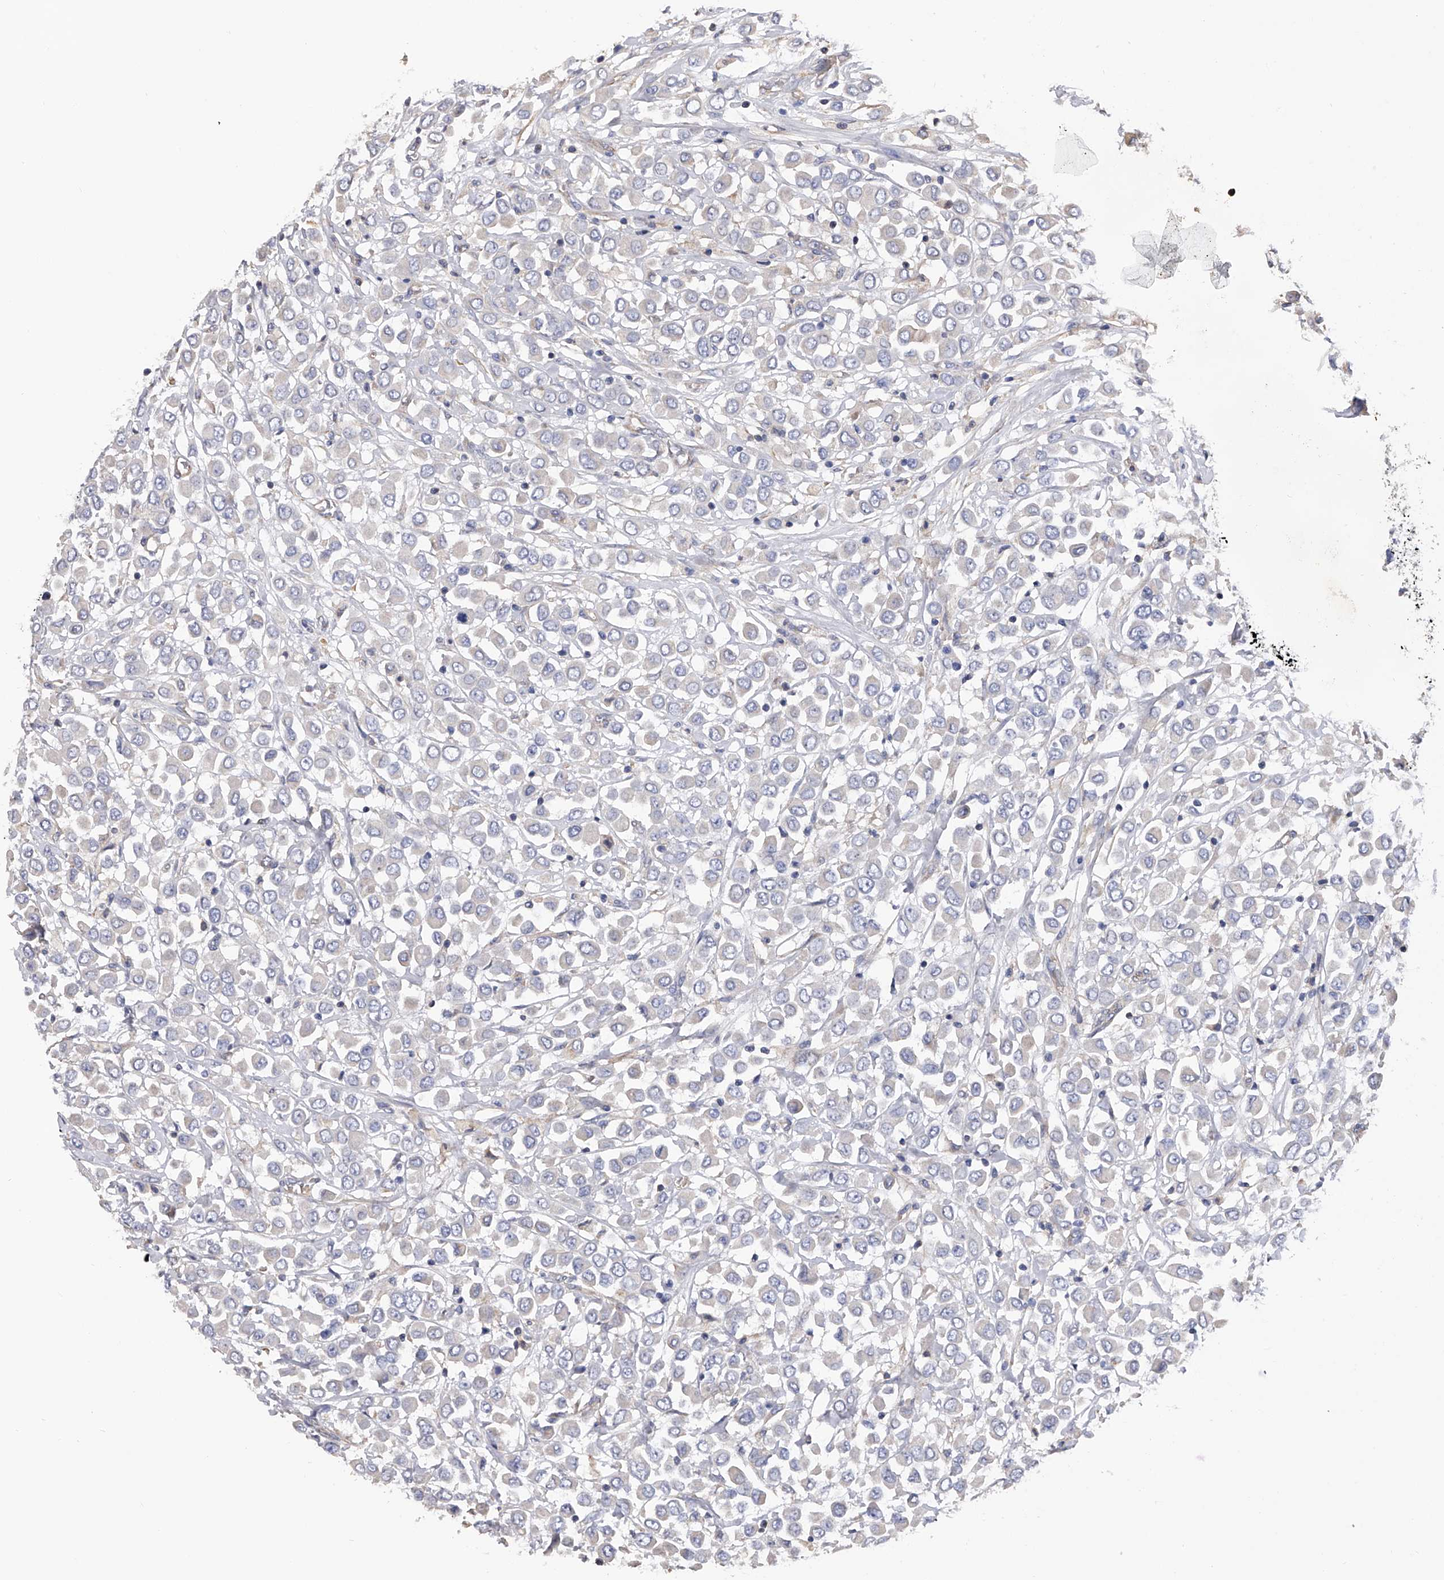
{"staining": {"intensity": "negative", "quantity": "none", "location": "none"}, "tissue": "breast cancer", "cell_type": "Tumor cells", "image_type": "cancer", "snomed": [{"axis": "morphology", "description": "Duct carcinoma"}, {"axis": "topography", "description": "Breast"}], "caption": "Protein analysis of infiltrating ductal carcinoma (breast) displays no significant staining in tumor cells.", "gene": "RWDD2A", "patient": {"sex": "female", "age": 61}}